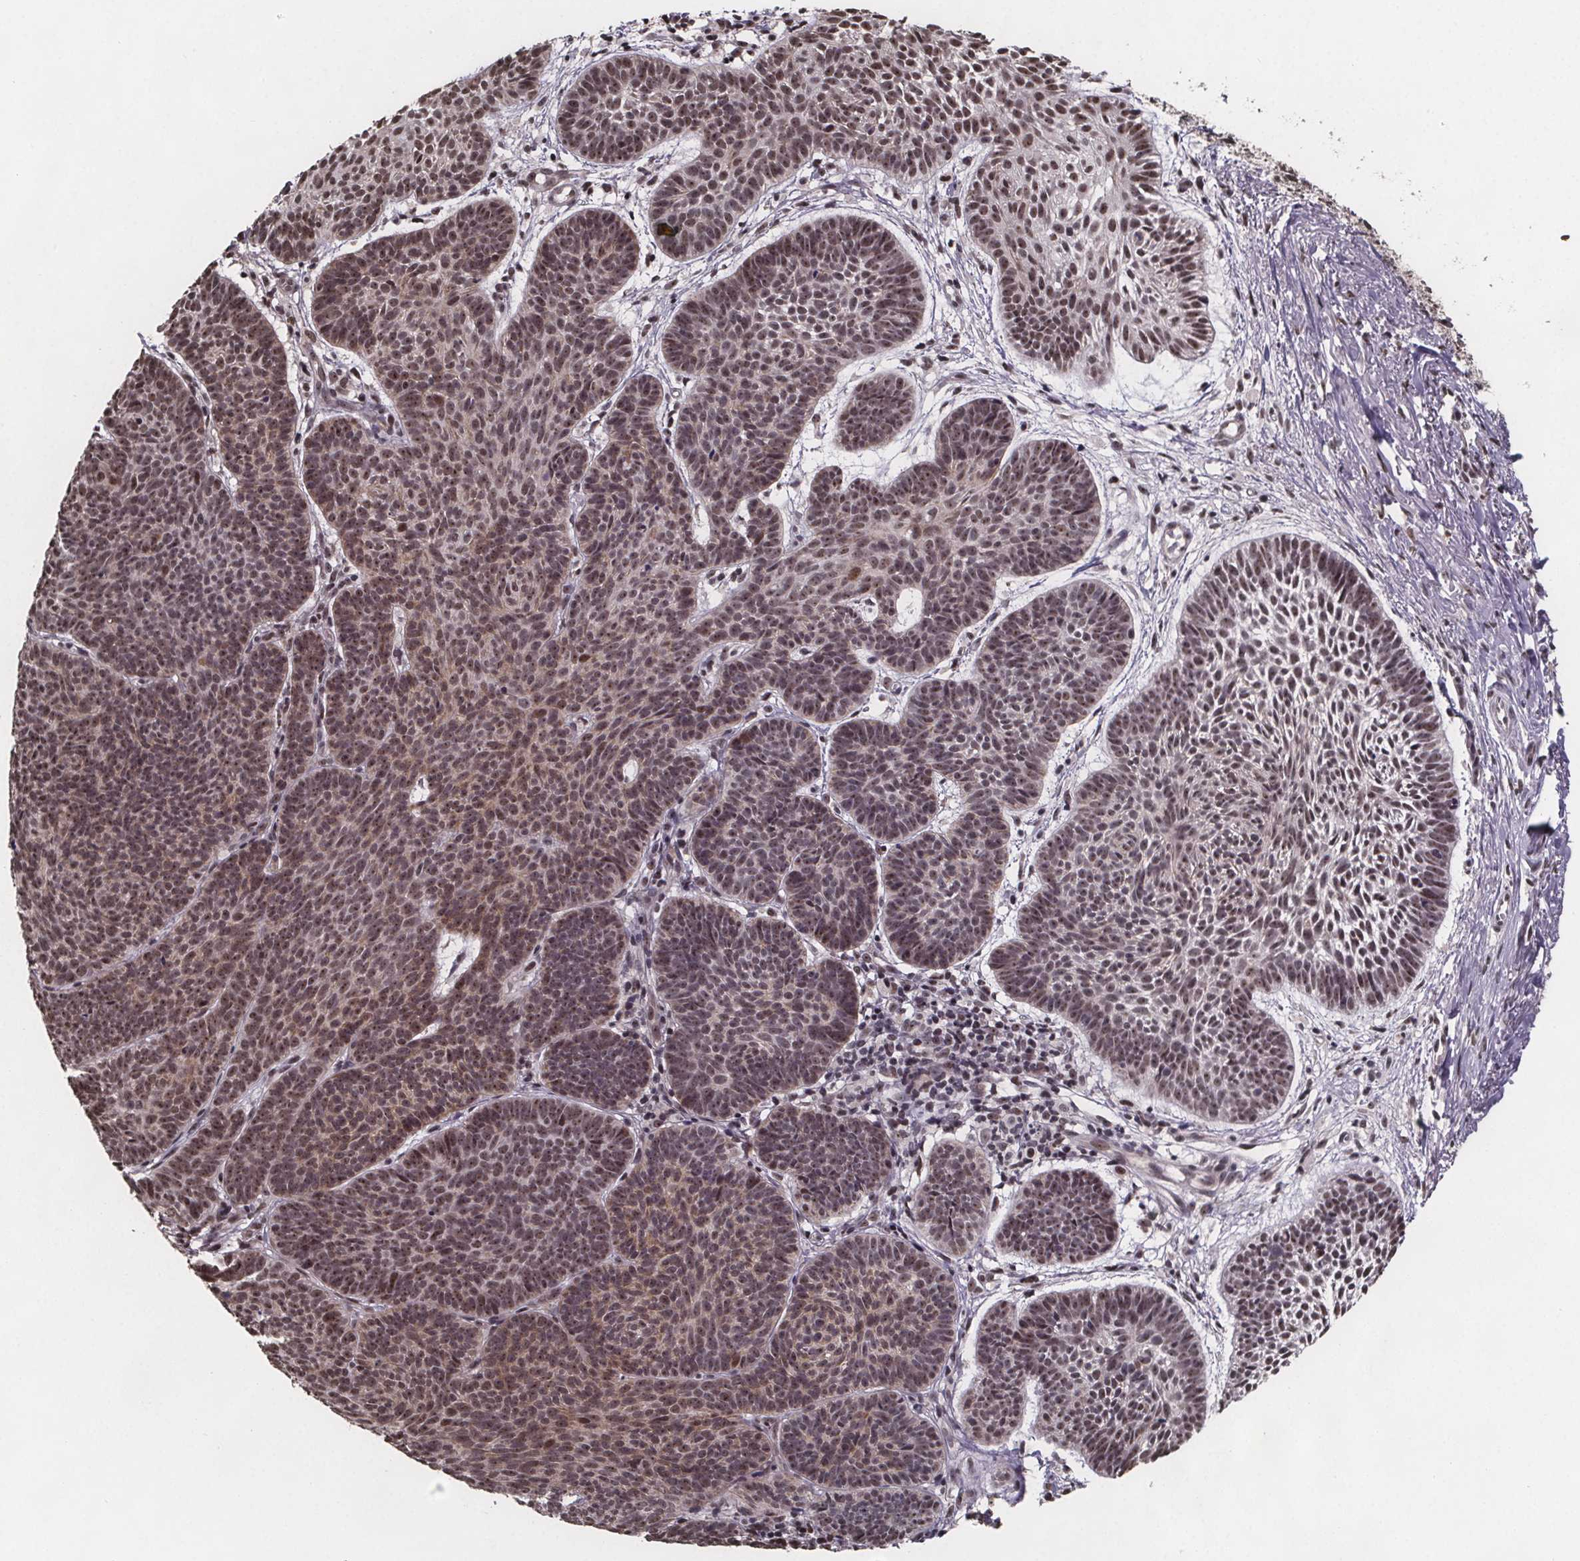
{"staining": {"intensity": "moderate", "quantity": ">75%", "location": "nuclear"}, "tissue": "skin cancer", "cell_type": "Tumor cells", "image_type": "cancer", "snomed": [{"axis": "morphology", "description": "Basal cell carcinoma"}, {"axis": "topography", "description": "Skin"}], "caption": "This is an image of IHC staining of skin basal cell carcinoma, which shows moderate staining in the nuclear of tumor cells.", "gene": "U2SURP", "patient": {"sex": "male", "age": 72}}